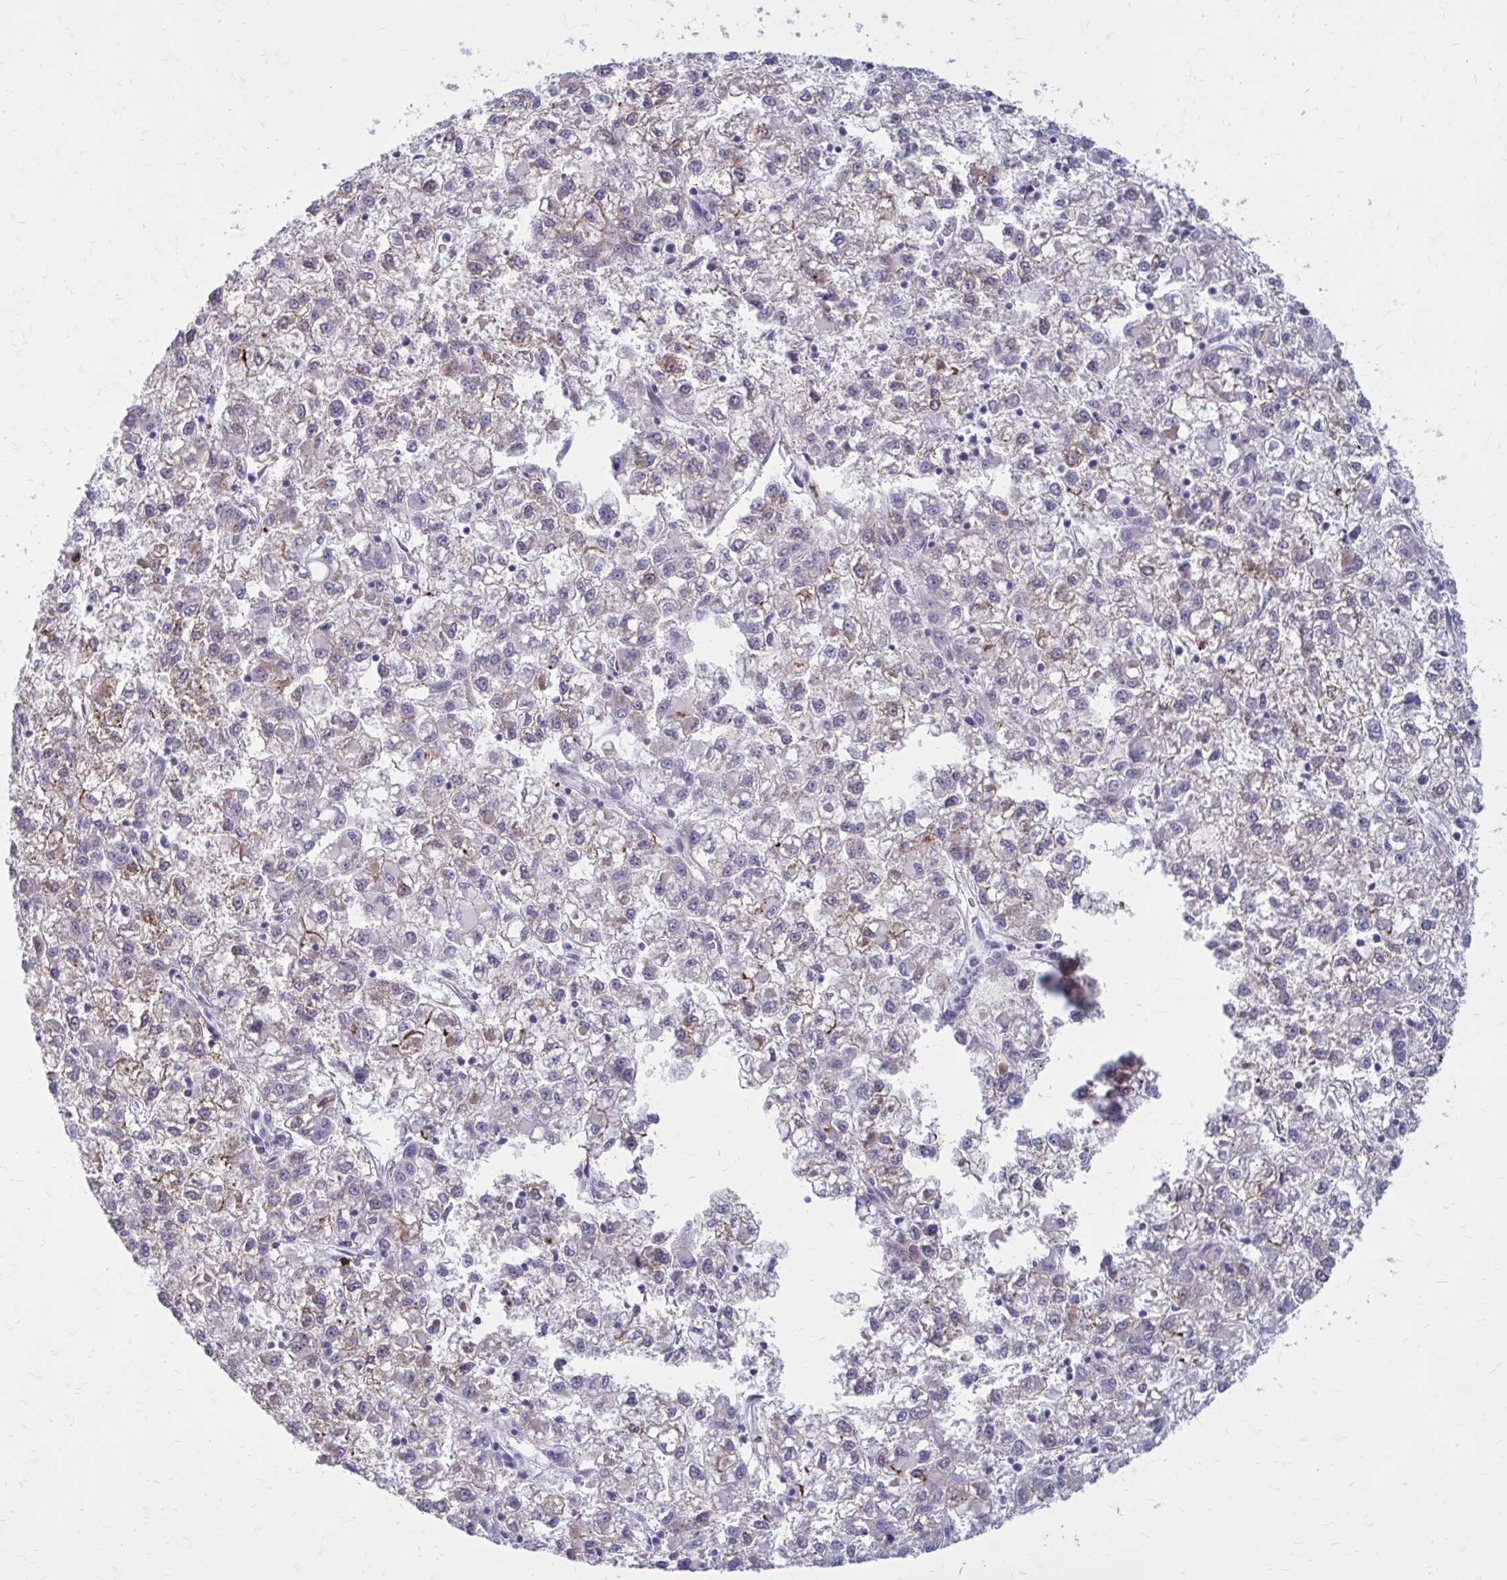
{"staining": {"intensity": "weak", "quantity": "25%-75%", "location": "cytoplasmic/membranous"}, "tissue": "liver cancer", "cell_type": "Tumor cells", "image_type": "cancer", "snomed": [{"axis": "morphology", "description": "Carcinoma, Hepatocellular, NOS"}, {"axis": "topography", "description": "Liver"}], "caption": "A brown stain labels weak cytoplasmic/membranous positivity of a protein in human liver cancer (hepatocellular carcinoma) tumor cells.", "gene": "GIGYF2", "patient": {"sex": "male", "age": 40}}